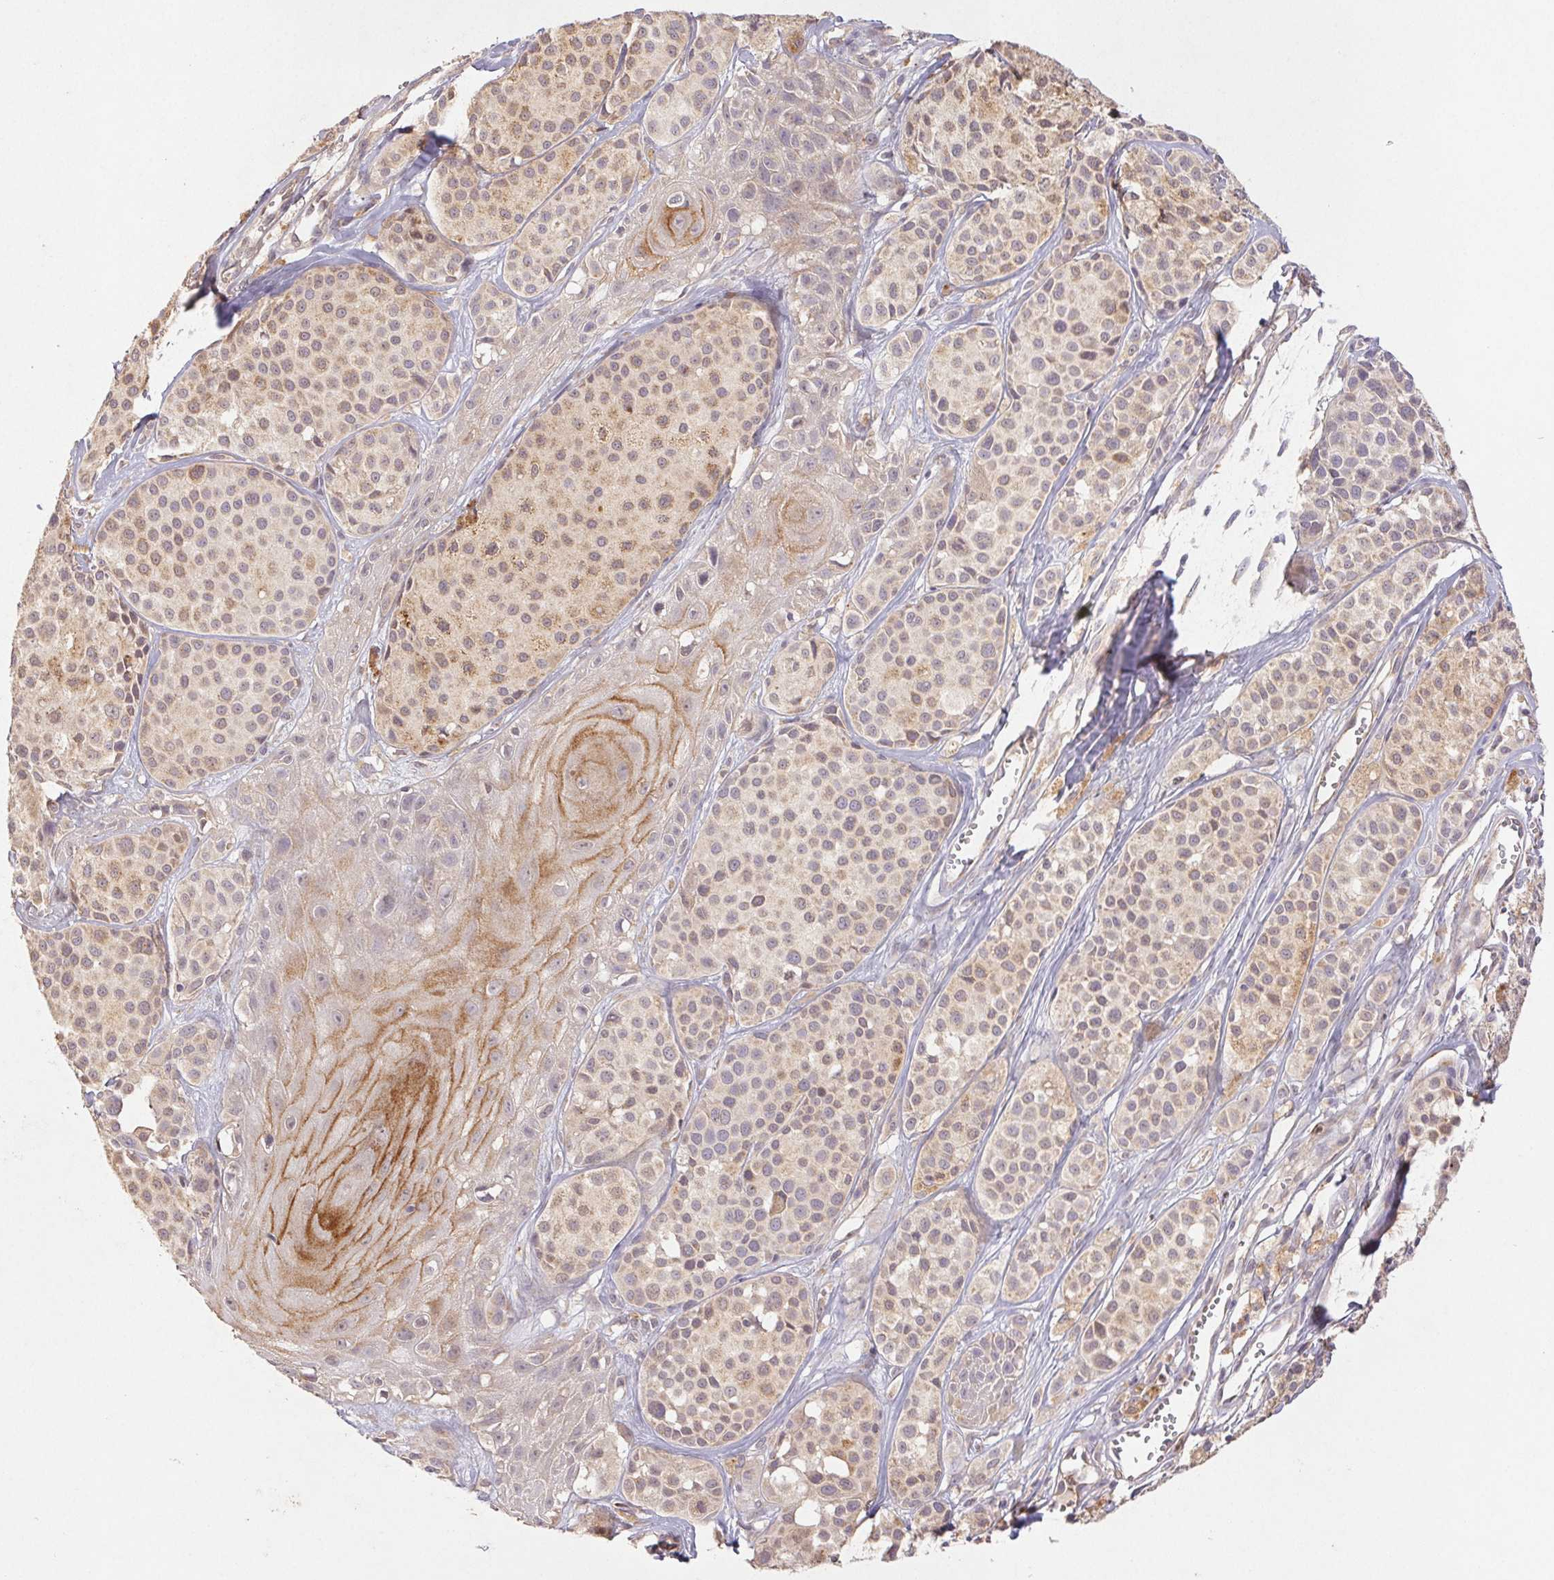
{"staining": {"intensity": "weak", "quantity": "25%-75%", "location": "cytoplasmic/membranous,nuclear"}, "tissue": "melanoma", "cell_type": "Tumor cells", "image_type": "cancer", "snomed": [{"axis": "morphology", "description": "Malignant melanoma, NOS"}, {"axis": "topography", "description": "Skin"}], "caption": "This histopathology image displays immunohistochemistry staining of human melanoma, with low weak cytoplasmic/membranous and nuclear staining in about 25%-75% of tumor cells.", "gene": "RAB11A", "patient": {"sex": "male", "age": 77}}